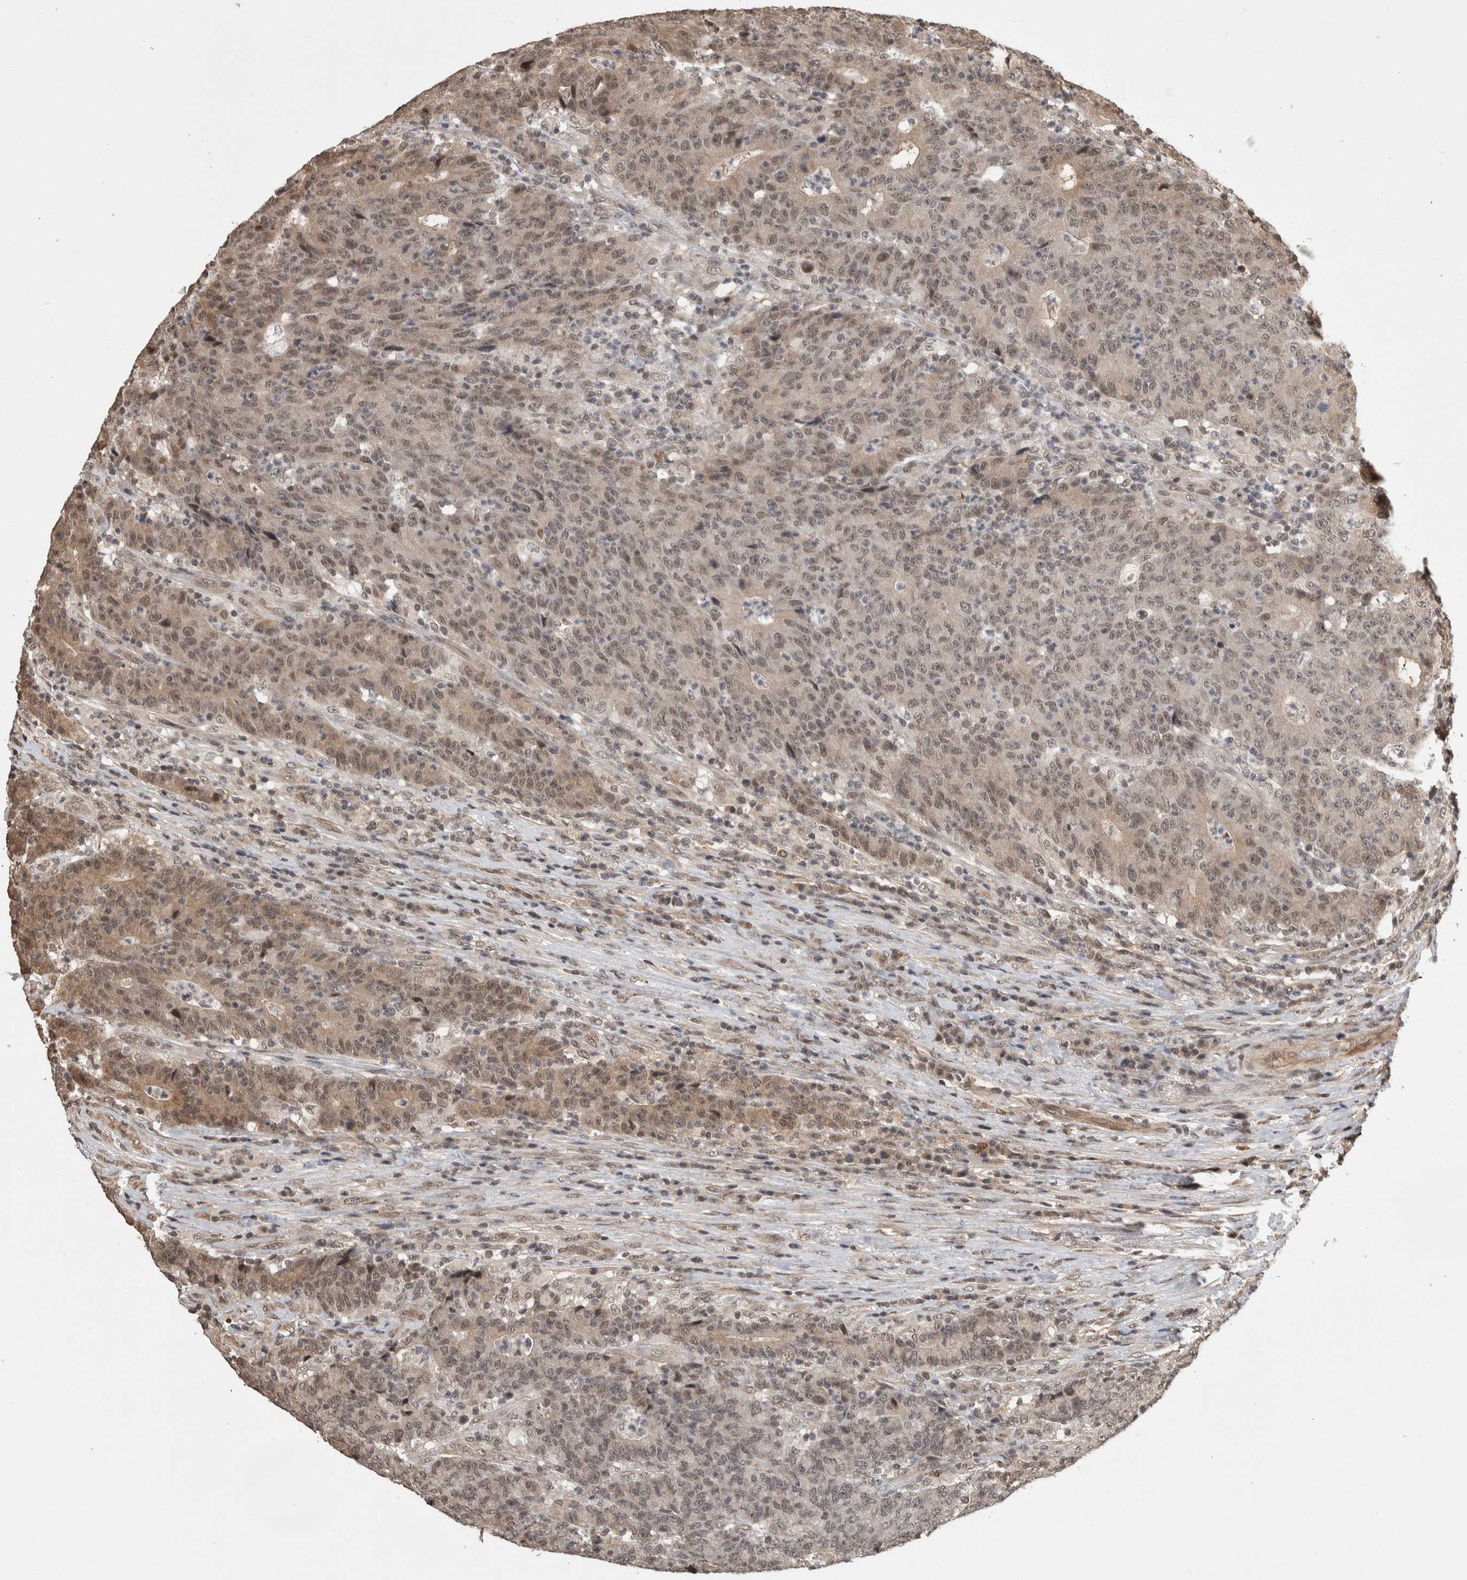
{"staining": {"intensity": "moderate", "quantity": ">75%", "location": "cytoplasmic/membranous,nuclear"}, "tissue": "colorectal cancer", "cell_type": "Tumor cells", "image_type": "cancer", "snomed": [{"axis": "morphology", "description": "Normal tissue, NOS"}, {"axis": "morphology", "description": "Adenocarcinoma, NOS"}, {"axis": "topography", "description": "Colon"}], "caption": "There is medium levels of moderate cytoplasmic/membranous and nuclear positivity in tumor cells of colorectal adenocarcinoma, as demonstrated by immunohistochemical staining (brown color).", "gene": "ZNF592", "patient": {"sex": "female", "age": 75}}